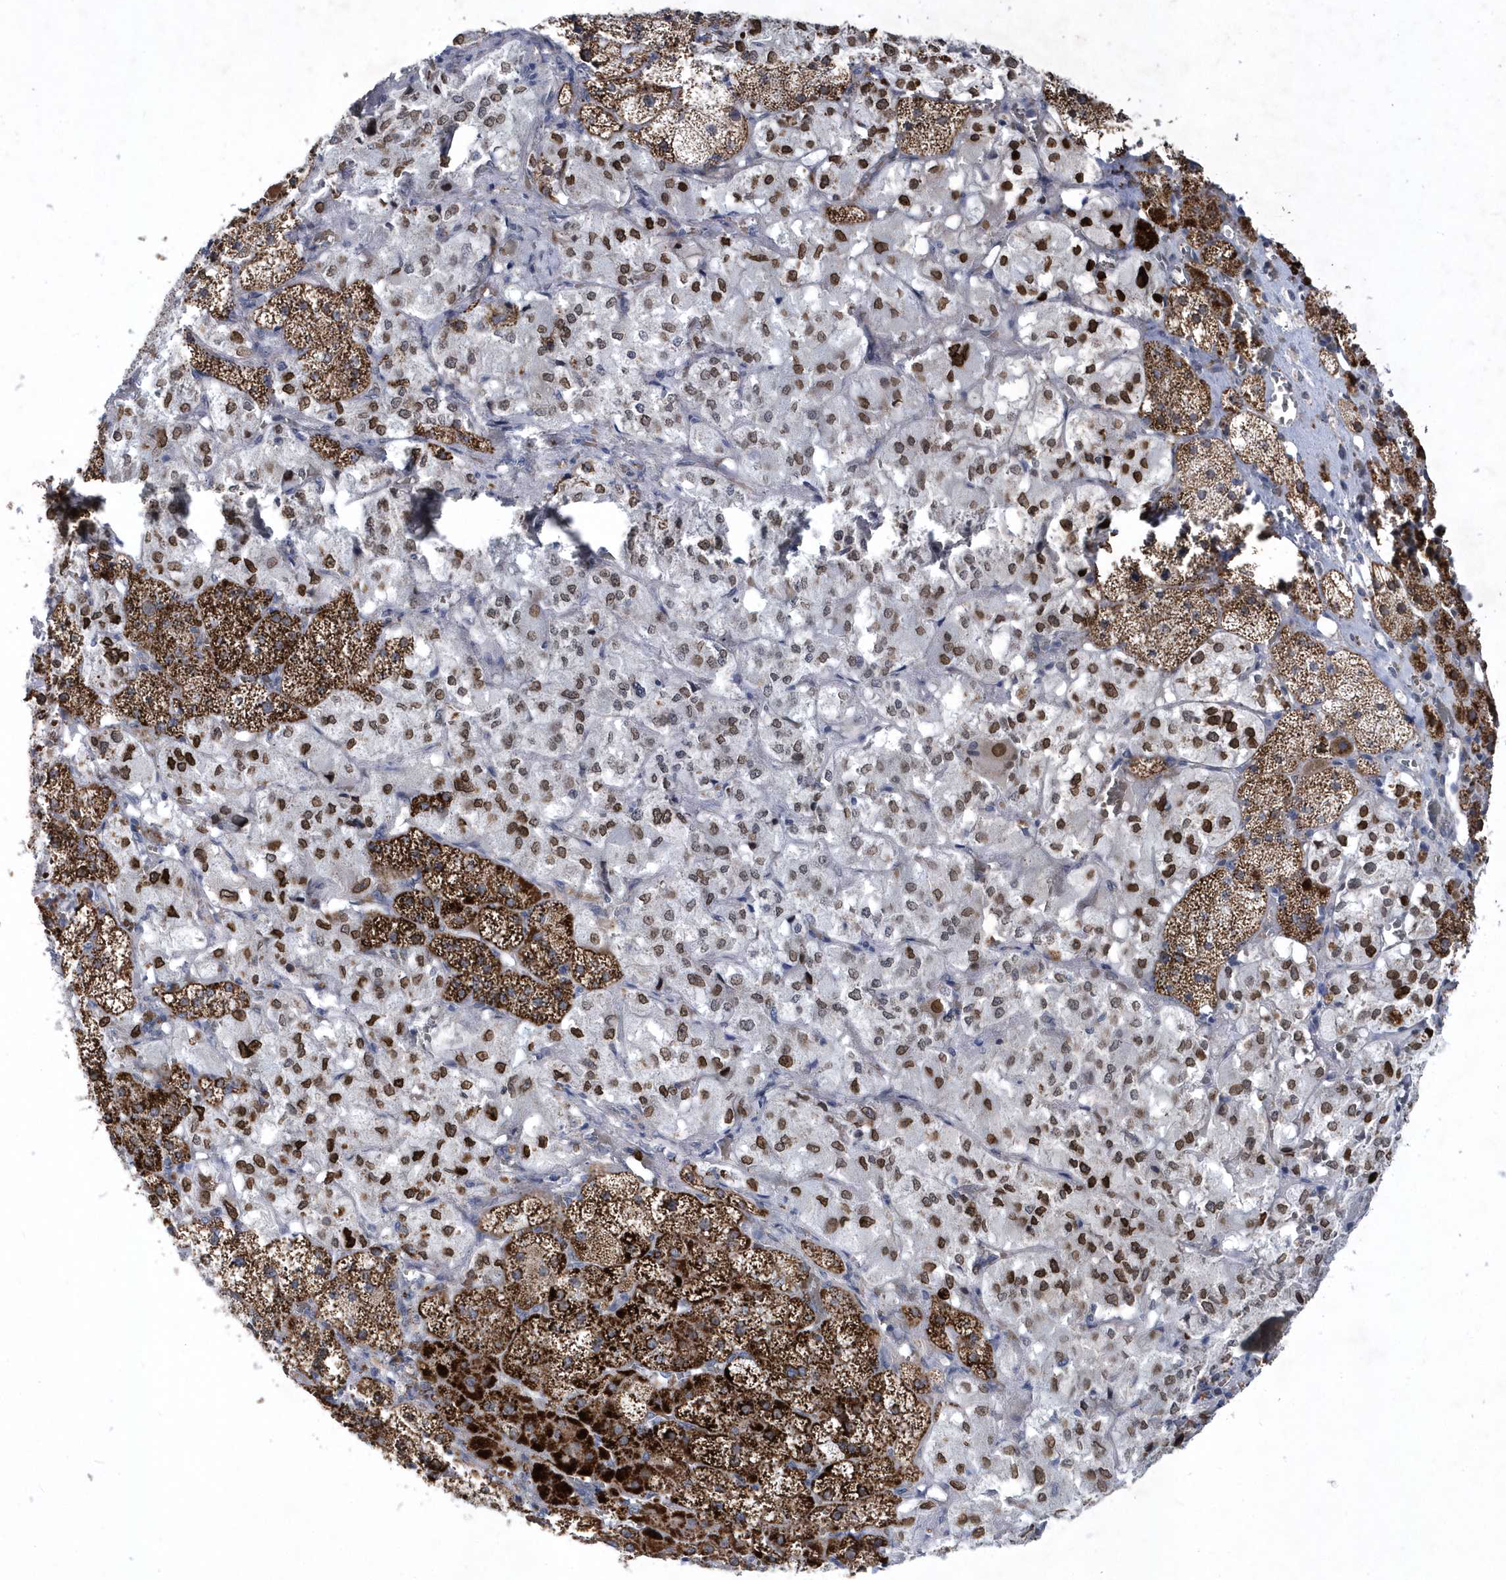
{"staining": {"intensity": "strong", "quantity": ">75%", "location": "cytoplasmic/membranous,nuclear"}, "tissue": "adrenal gland", "cell_type": "Glandular cells", "image_type": "normal", "snomed": [{"axis": "morphology", "description": "Normal tissue, NOS"}, {"axis": "topography", "description": "Adrenal gland"}], "caption": "IHC of benign human adrenal gland demonstrates high levels of strong cytoplasmic/membranous,nuclear staining in approximately >75% of glandular cells. The staining is performed using DAB (3,3'-diaminobenzidine) brown chromogen to label protein expression. The nuclei are counter-stained blue using hematoxylin.", "gene": "ZNF875", "patient": {"sex": "male", "age": 57}}